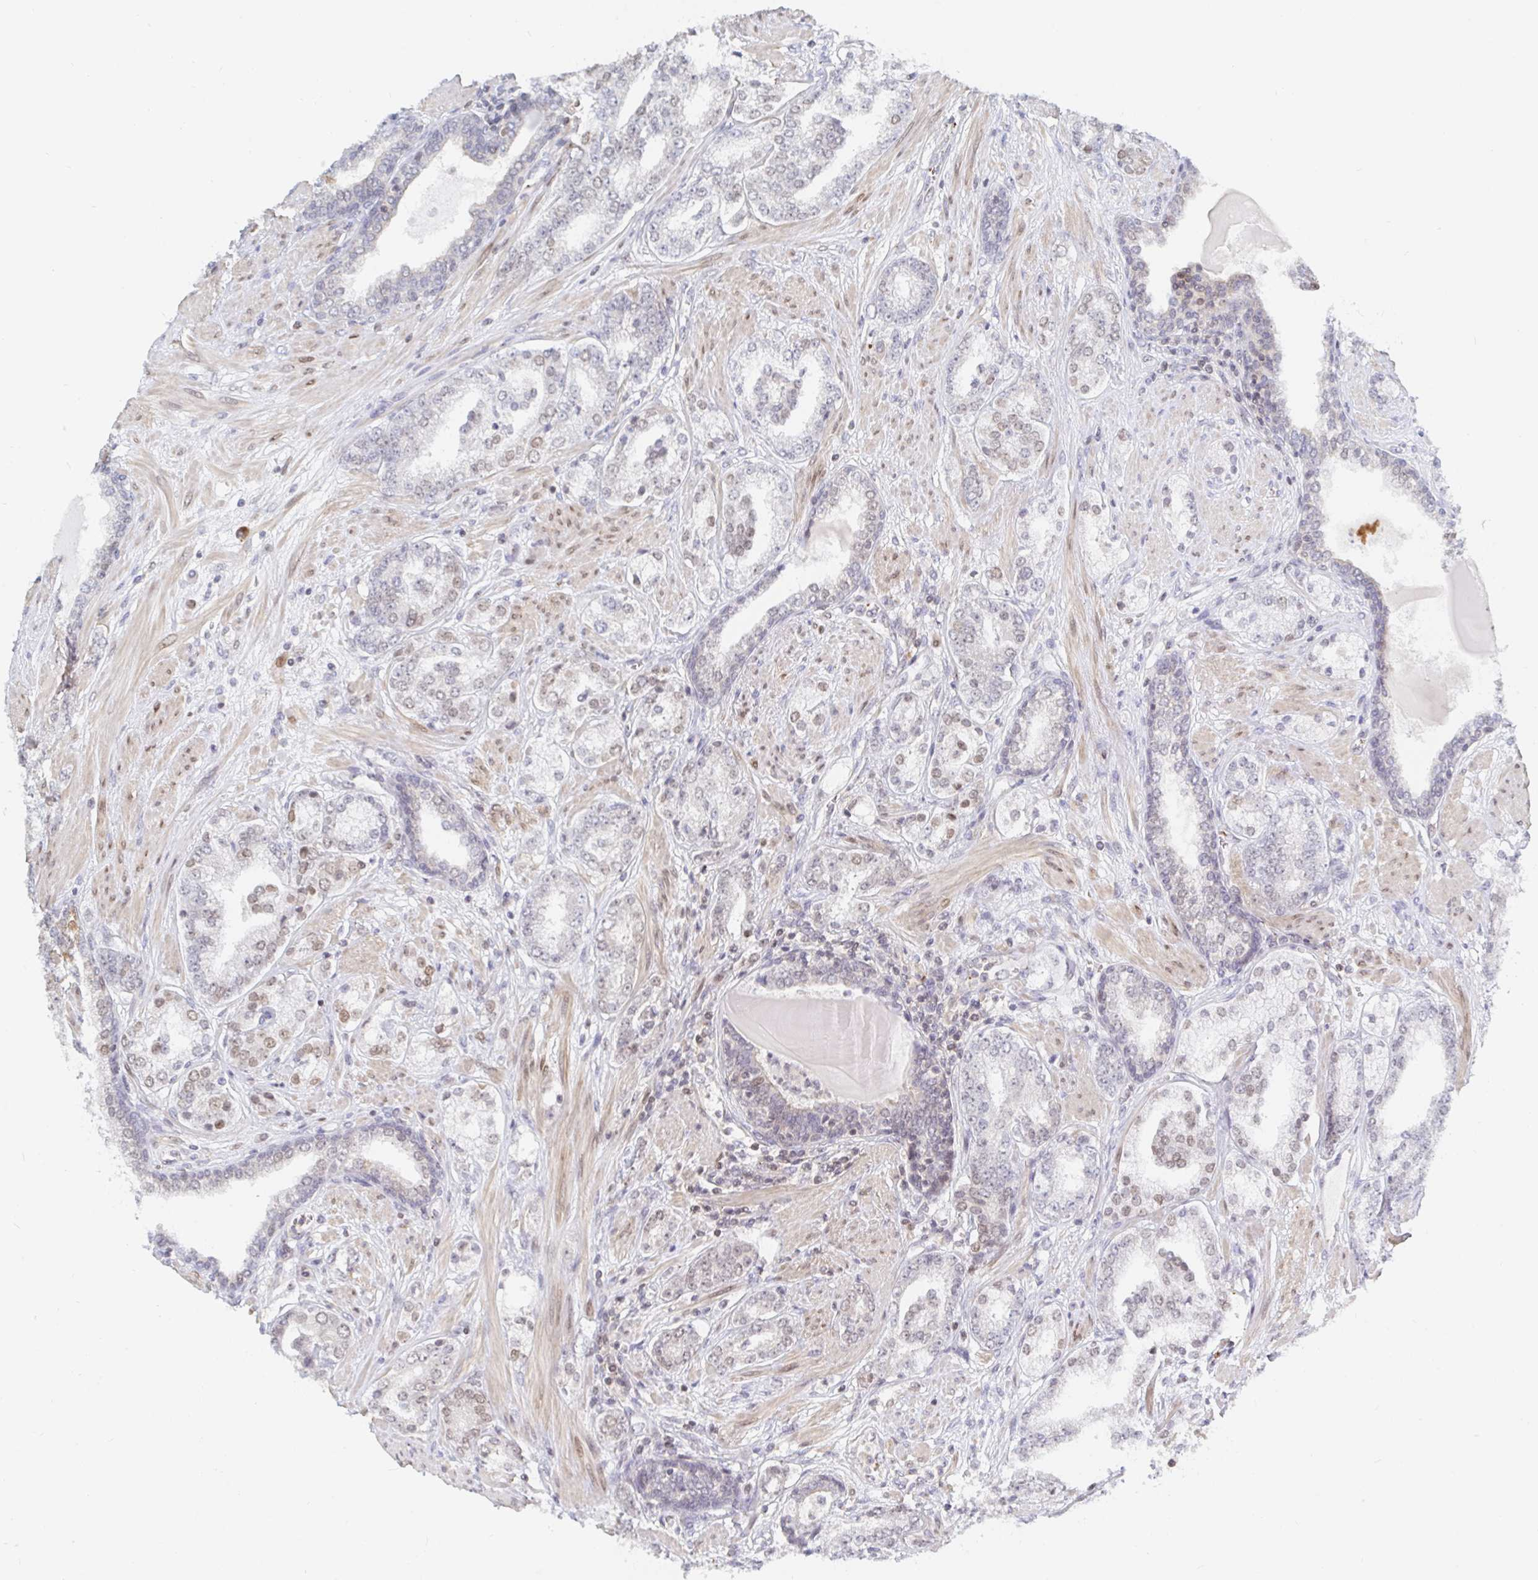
{"staining": {"intensity": "moderate", "quantity": "25%-75%", "location": "nuclear"}, "tissue": "prostate cancer", "cell_type": "Tumor cells", "image_type": "cancer", "snomed": [{"axis": "morphology", "description": "Adenocarcinoma, High grade"}, {"axis": "topography", "description": "Prostate"}], "caption": "About 25%-75% of tumor cells in human prostate high-grade adenocarcinoma reveal moderate nuclear protein expression as visualized by brown immunohistochemical staining.", "gene": "CHD2", "patient": {"sex": "male", "age": 62}}